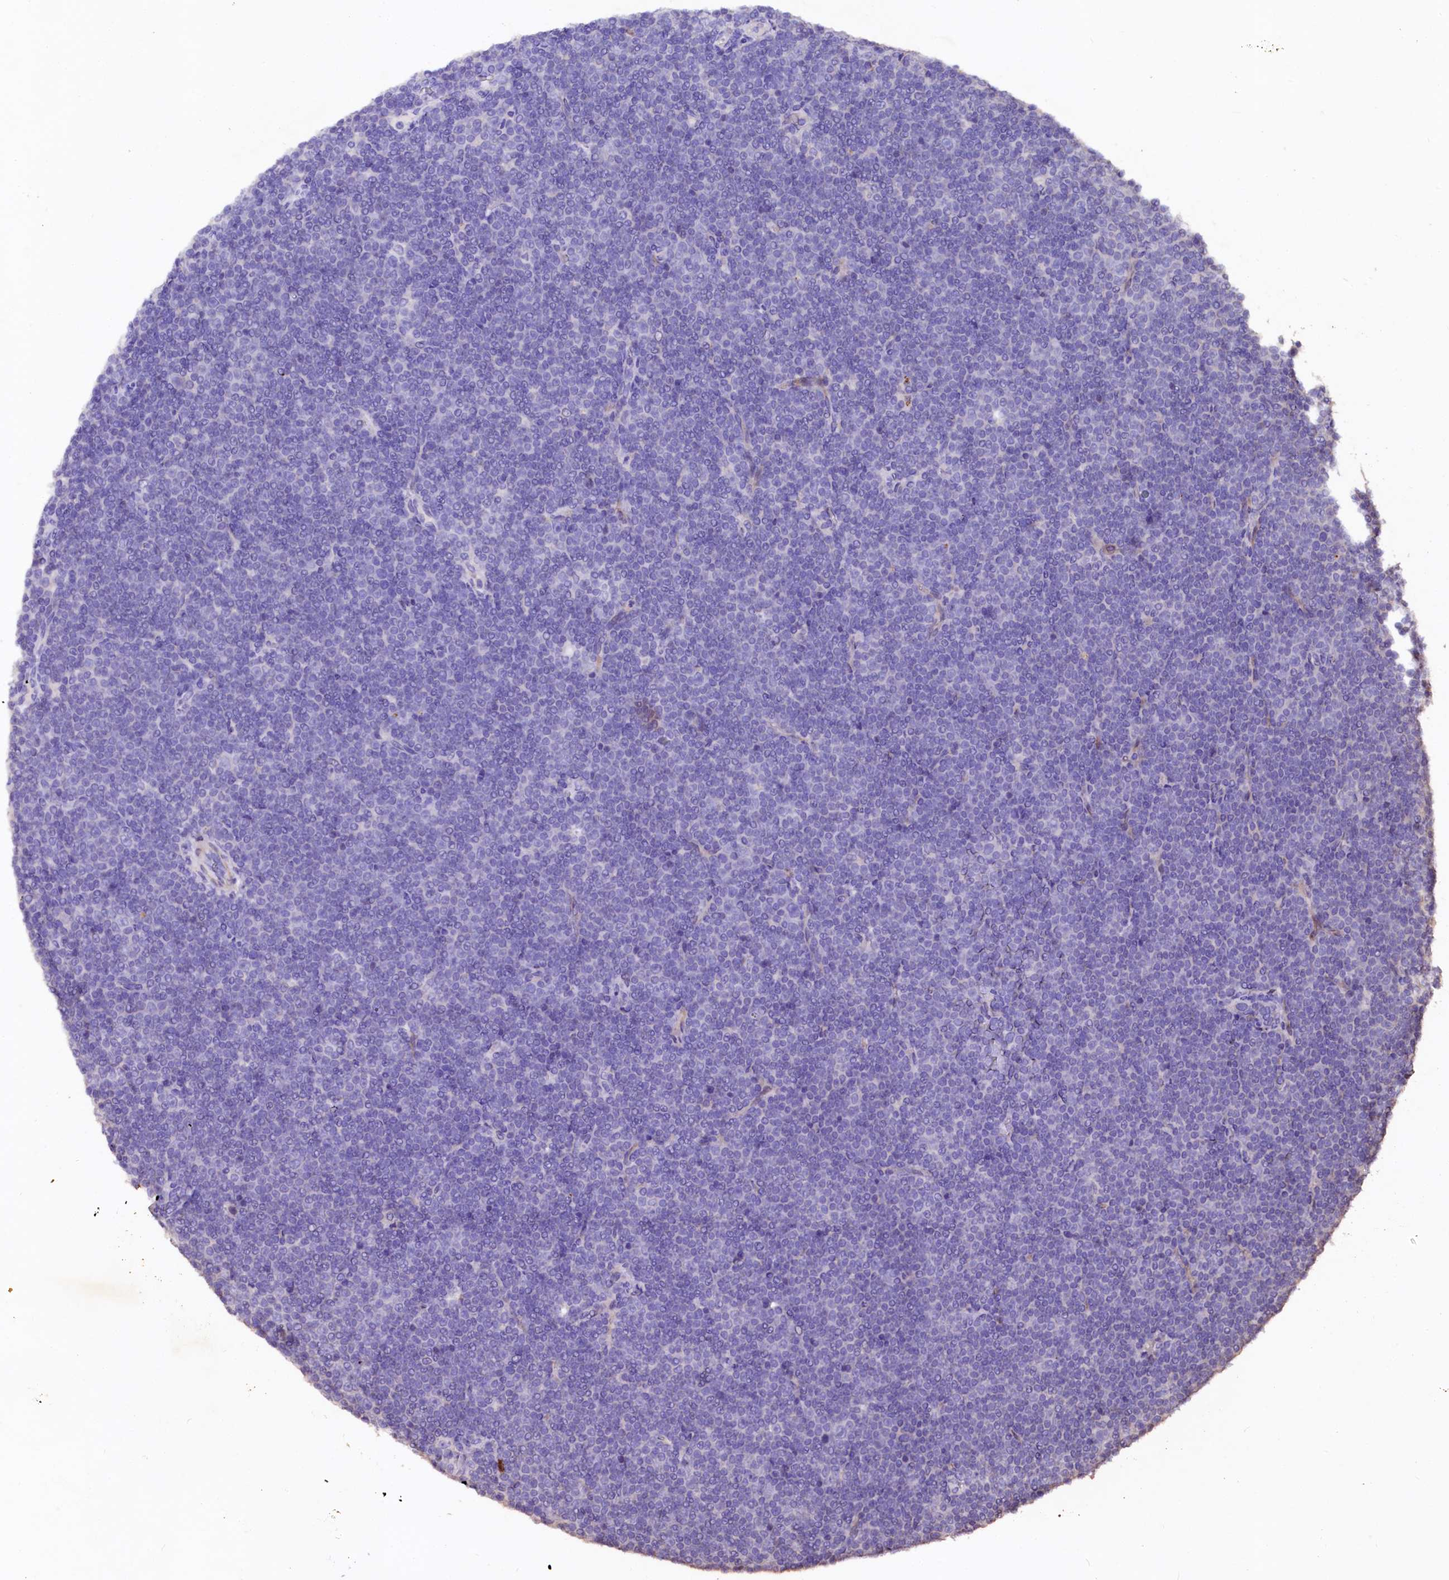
{"staining": {"intensity": "negative", "quantity": "none", "location": "none"}, "tissue": "lymphoma", "cell_type": "Tumor cells", "image_type": "cancer", "snomed": [{"axis": "morphology", "description": "Malignant lymphoma, non-Hodgkin's type, Low grade"}, {"axis": "topography", "description": "Lymph node"}], "caption": "Immunohistochemistry image of human low-grade malignant lymphoma, non-Hodgkin's type stained for a protein (brown), which demonstrates no expression in tumor cells.", "gene": "VPS36", "patient": {"sex": "female", "age": 67}}